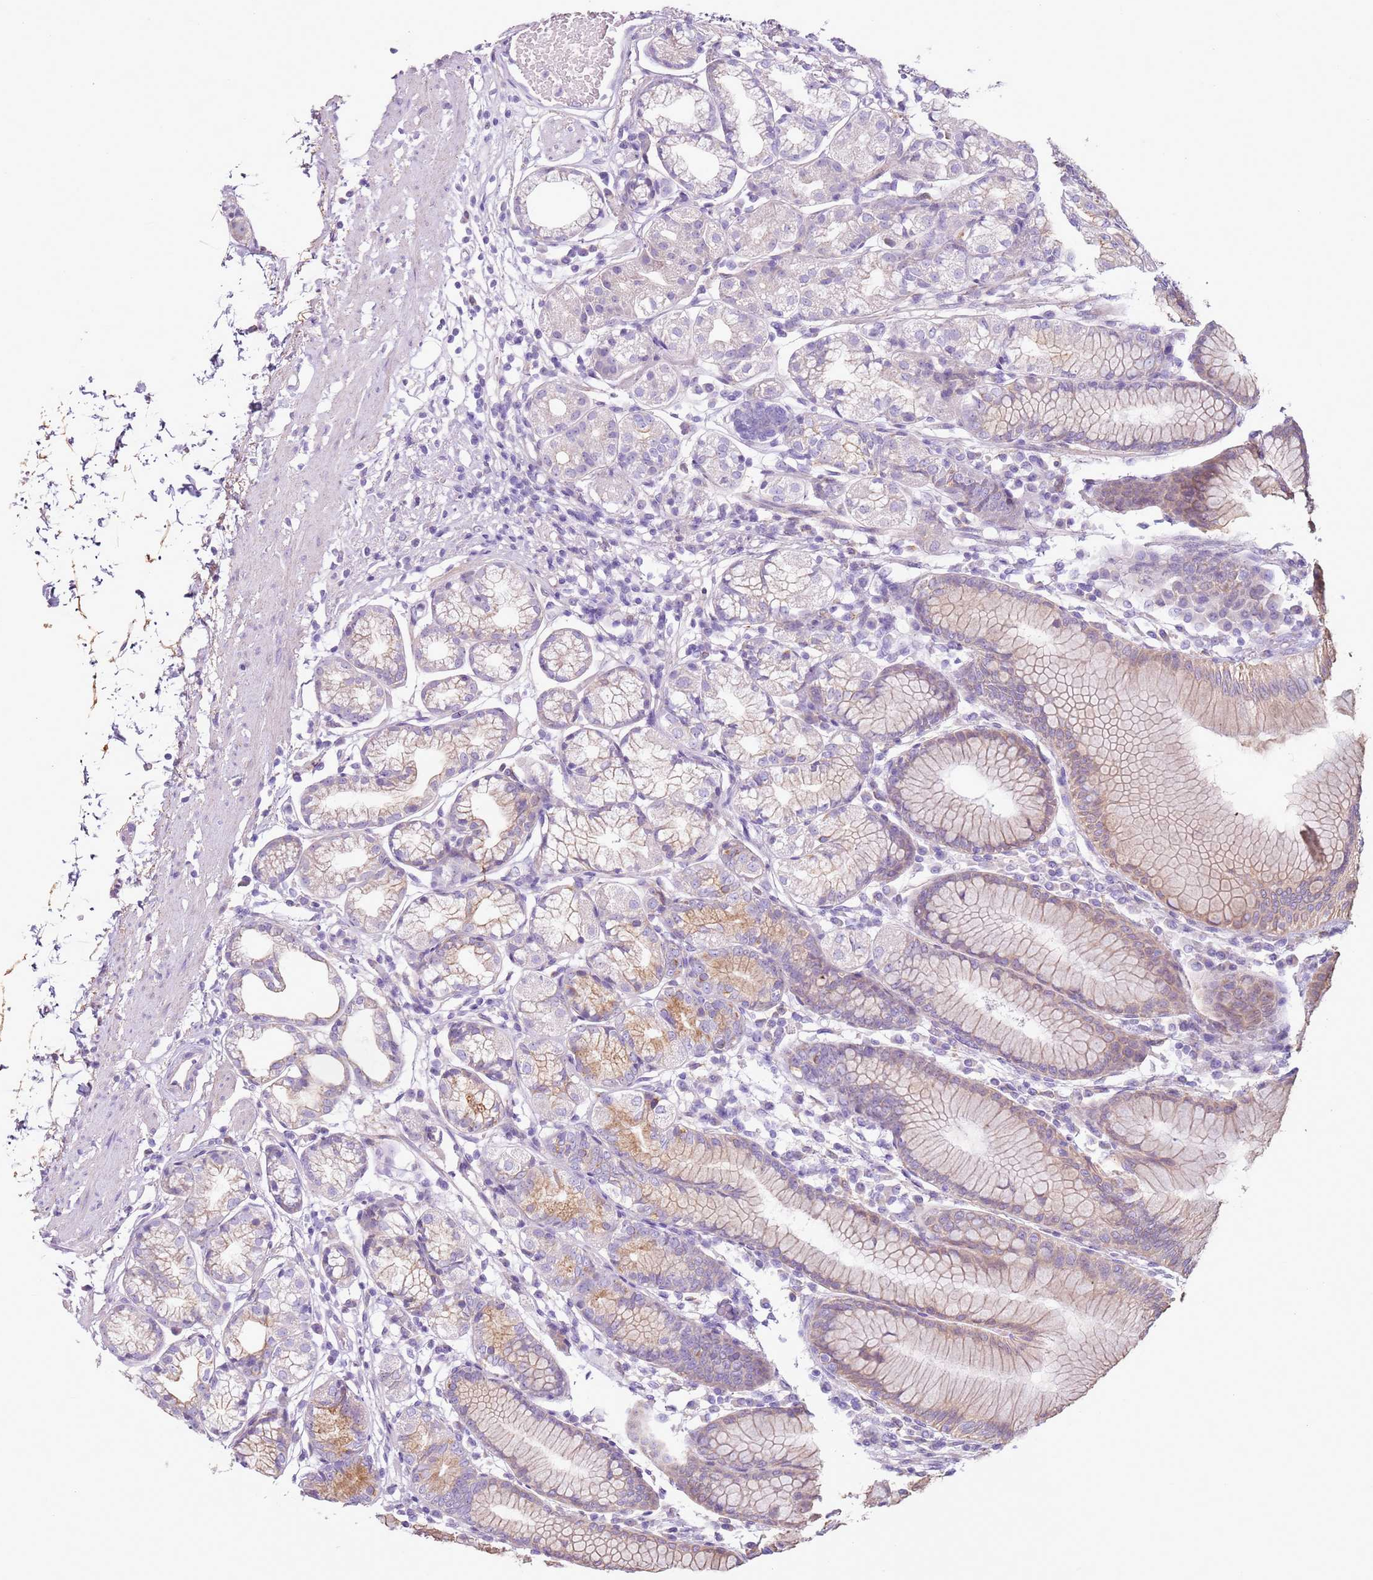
{"staining": {"intensity": "moderate", "quantity": "<25%", "location": "cytoplasmic/membranous"}, "tissue": "stomach", "cell_type": "Glandular cells", "image_type": "normal", "snomed": [{"axis": "morphology", "description": "Normal tissue, NOS"}, {"axis": "topography", "description": "Stomach"}], "caption": "IHC (DAB (3,3'-diaminobenzidine)) staining of benign stomach displays moderate cytoplasmic/membranous protein positivity in approximately <25% of glandular cells. Using DAB (brown) and hematoxylin (blue) stains, captured at high magnification using brightfield microscopy.", "gene": "OAF", "patient": {"sex": "female", "age": 57}}